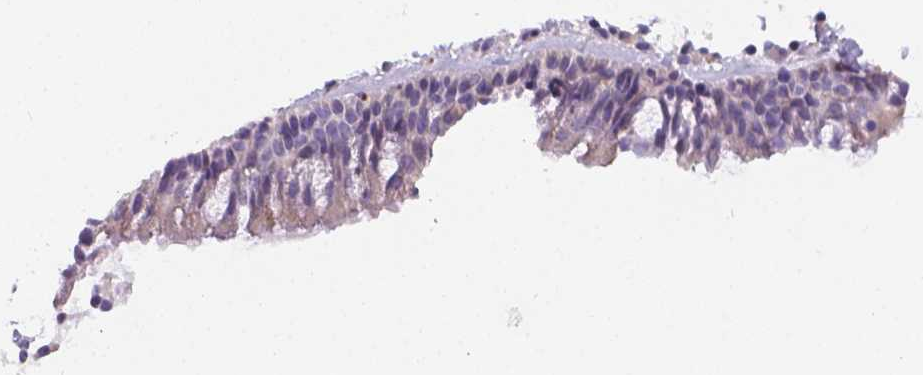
{"staining": {"intensity": "weak", "quantity": "<25%", "location": "cytoplasmic/membranous"}, "tissue": "nasopharynx", "cell_type": "Respiratory epithelial cells", "image_type": "normal", "snomed": [{"axis": "morphology", "description": "Normal tissue, NOS"}, {"axis": "topography", "description": "Nasopharynx"}], "caption": "Human nasopharynx stained for a protein using immunohistochemistry (IHC) exhibits no expression in respiratory epithelial cells.", "gene": "TM4SF18", "patient": {"sex": "male", "age": 31}}